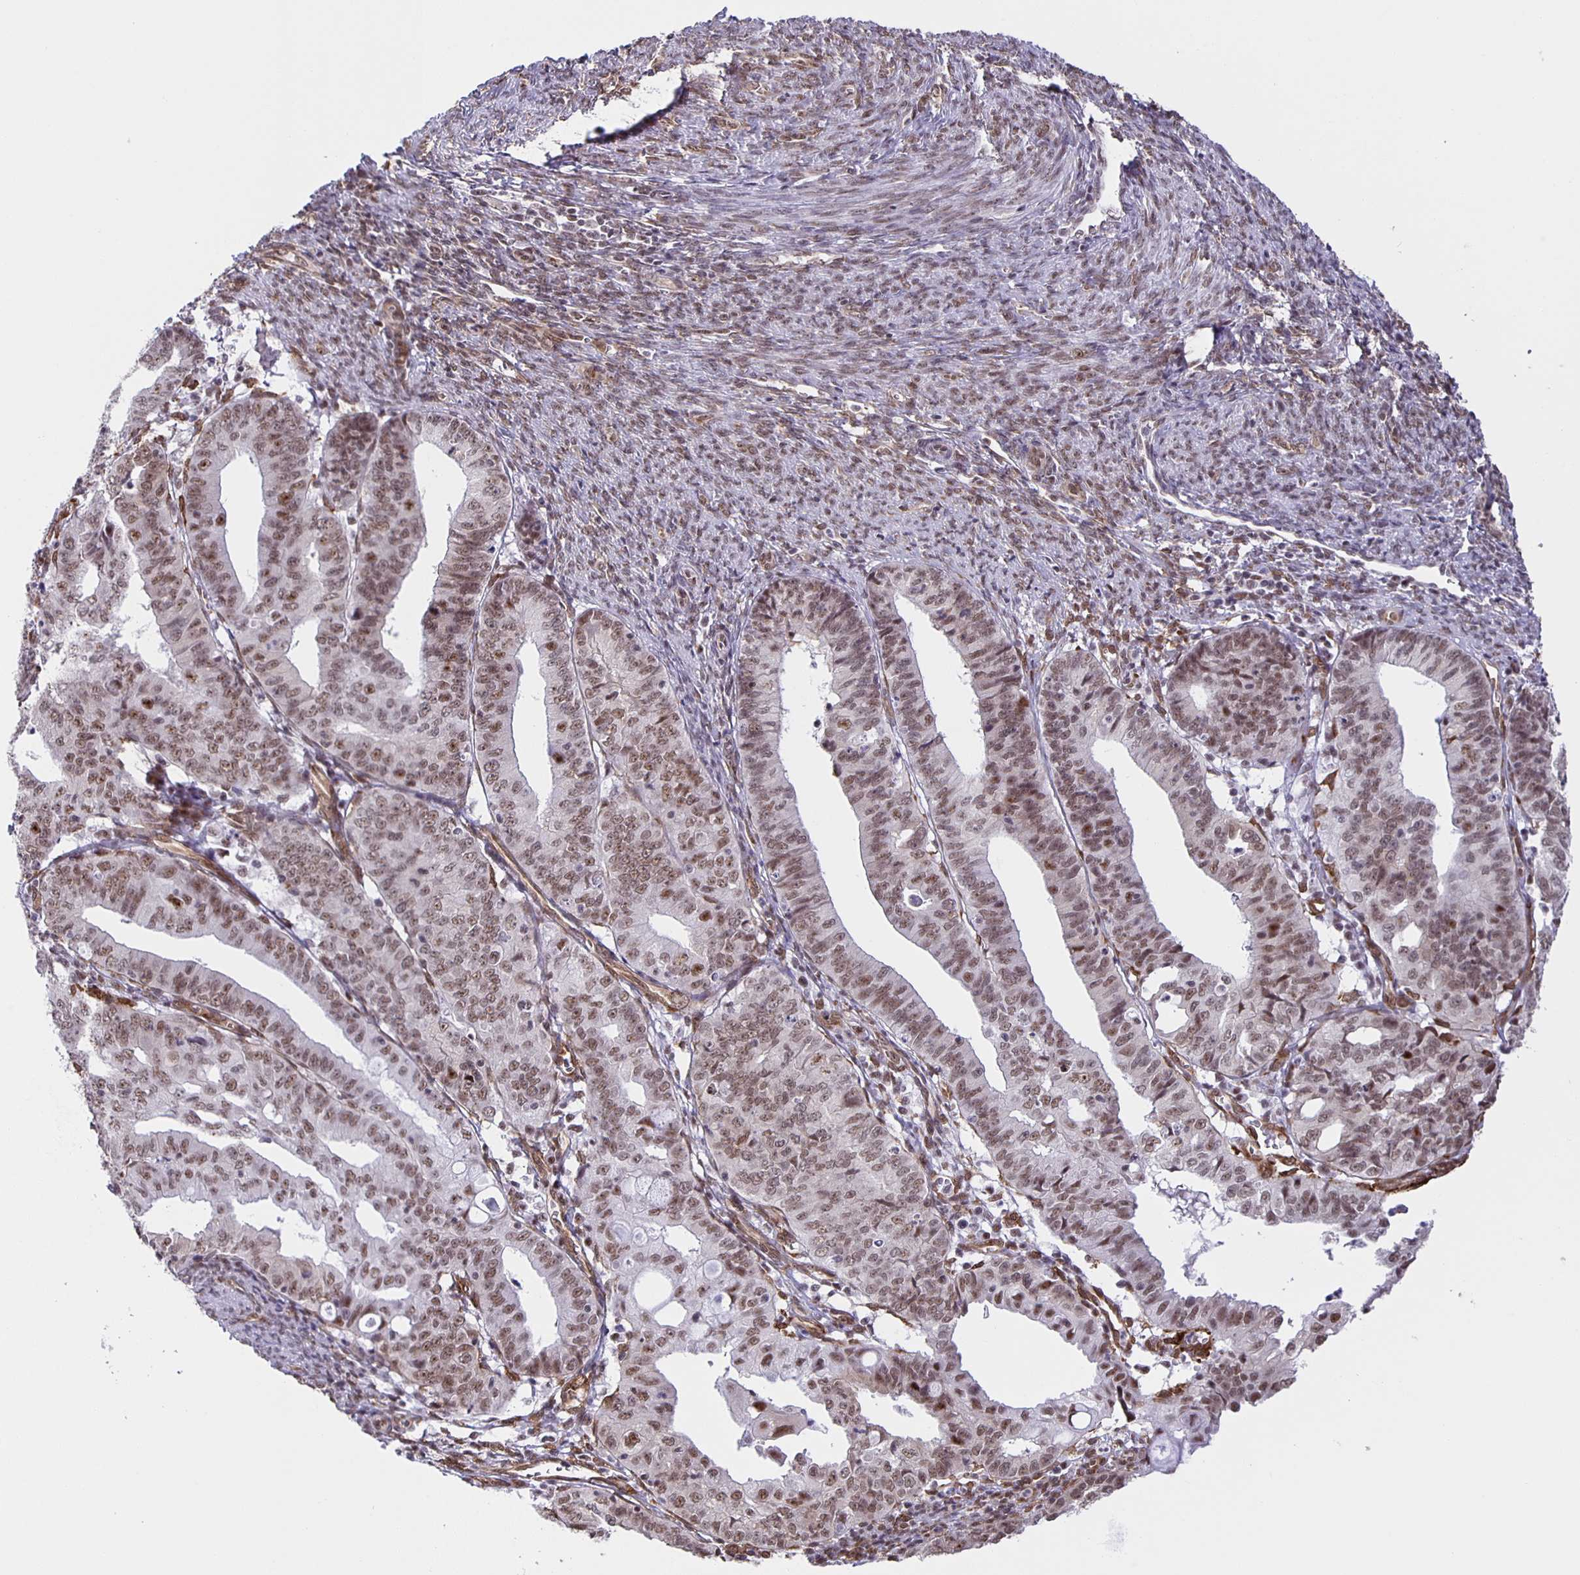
{"staining": {"intensity": "moderate", "quantity": ">75%", "location": "nuclear"}, "tissue": "endometrial cancer", "cell_type": "Tumor cells", "image_type": "cancer", "snomed": [{"axis": "morphology", "description": "Adenocarcinoma, NOS"}, {"axis": "topography", "description": "Endometrium"}], "caption": "Moderate nuclear staining for a protein is appreciated in approximately >75% of tumor cells of endometrial adenocarcinoma using immunohistochemistry.", "gene": "ZRANB2", "patient": {"sex": "female", "age": 56}}